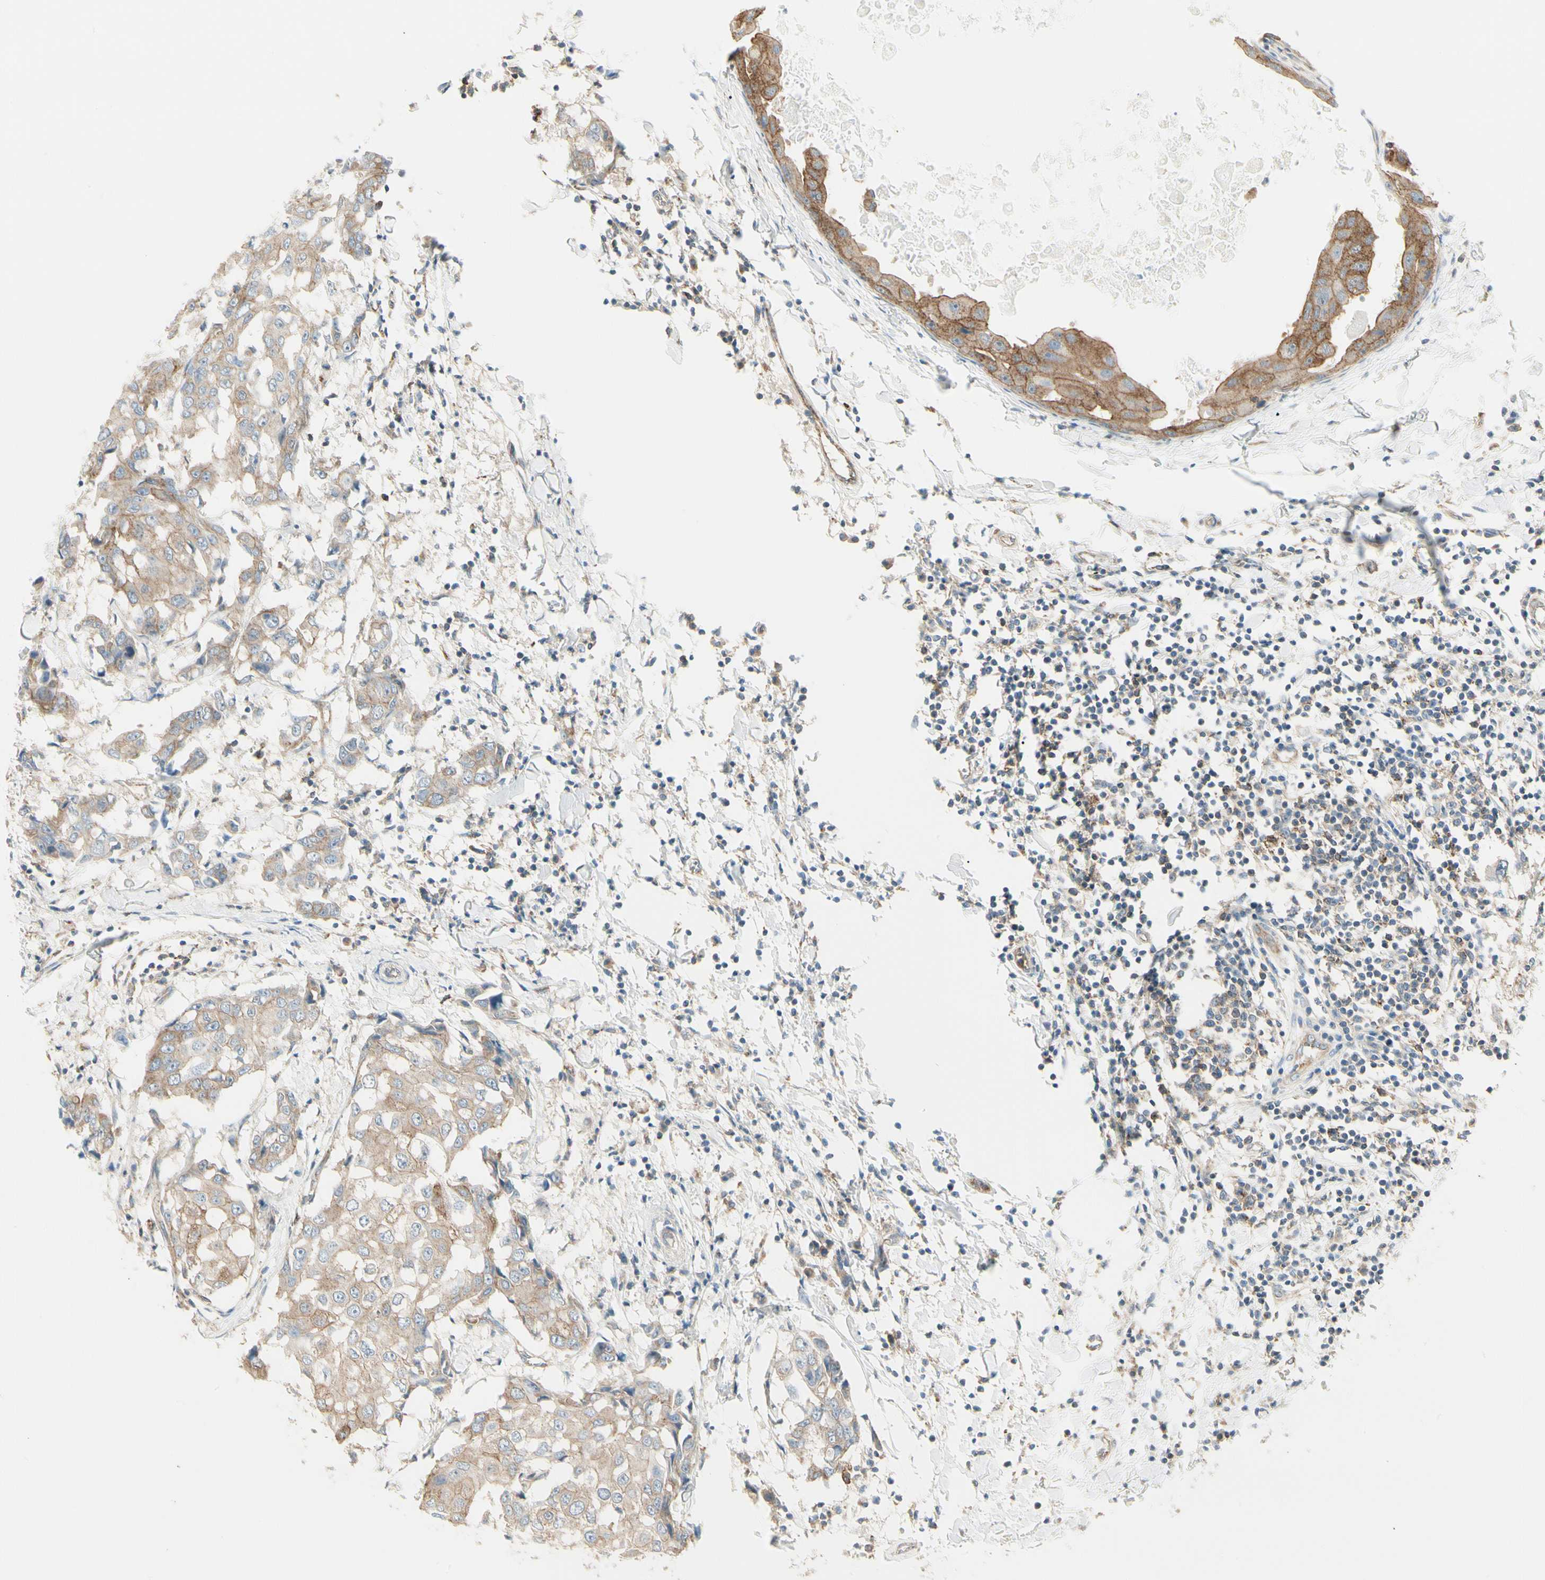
{"staining": {"intensity": "moderate", "quantity": ">75%", "location": "cytoplasmic/membranous"}, "tissue": "breast cancer", "cell_type": "Tumor cells", "image_type": "cancer", "snomed": [{"axis": "morphology", "description": "Duct carcinoma"}, {"axis": "topography", "description": "Breast"}], "caption": "High-magnification brightfield microscopy of intraductal carcinoma (breast) stained with DAB (brown) and counterstained with hematoxylin (blue). tumor cells exhibit moderate cytoplasmic/membranous staining is appreciated in approximately>75% of cells.", "gene": "AGFG1", "patient": {"sex": "female", "age": 27}}